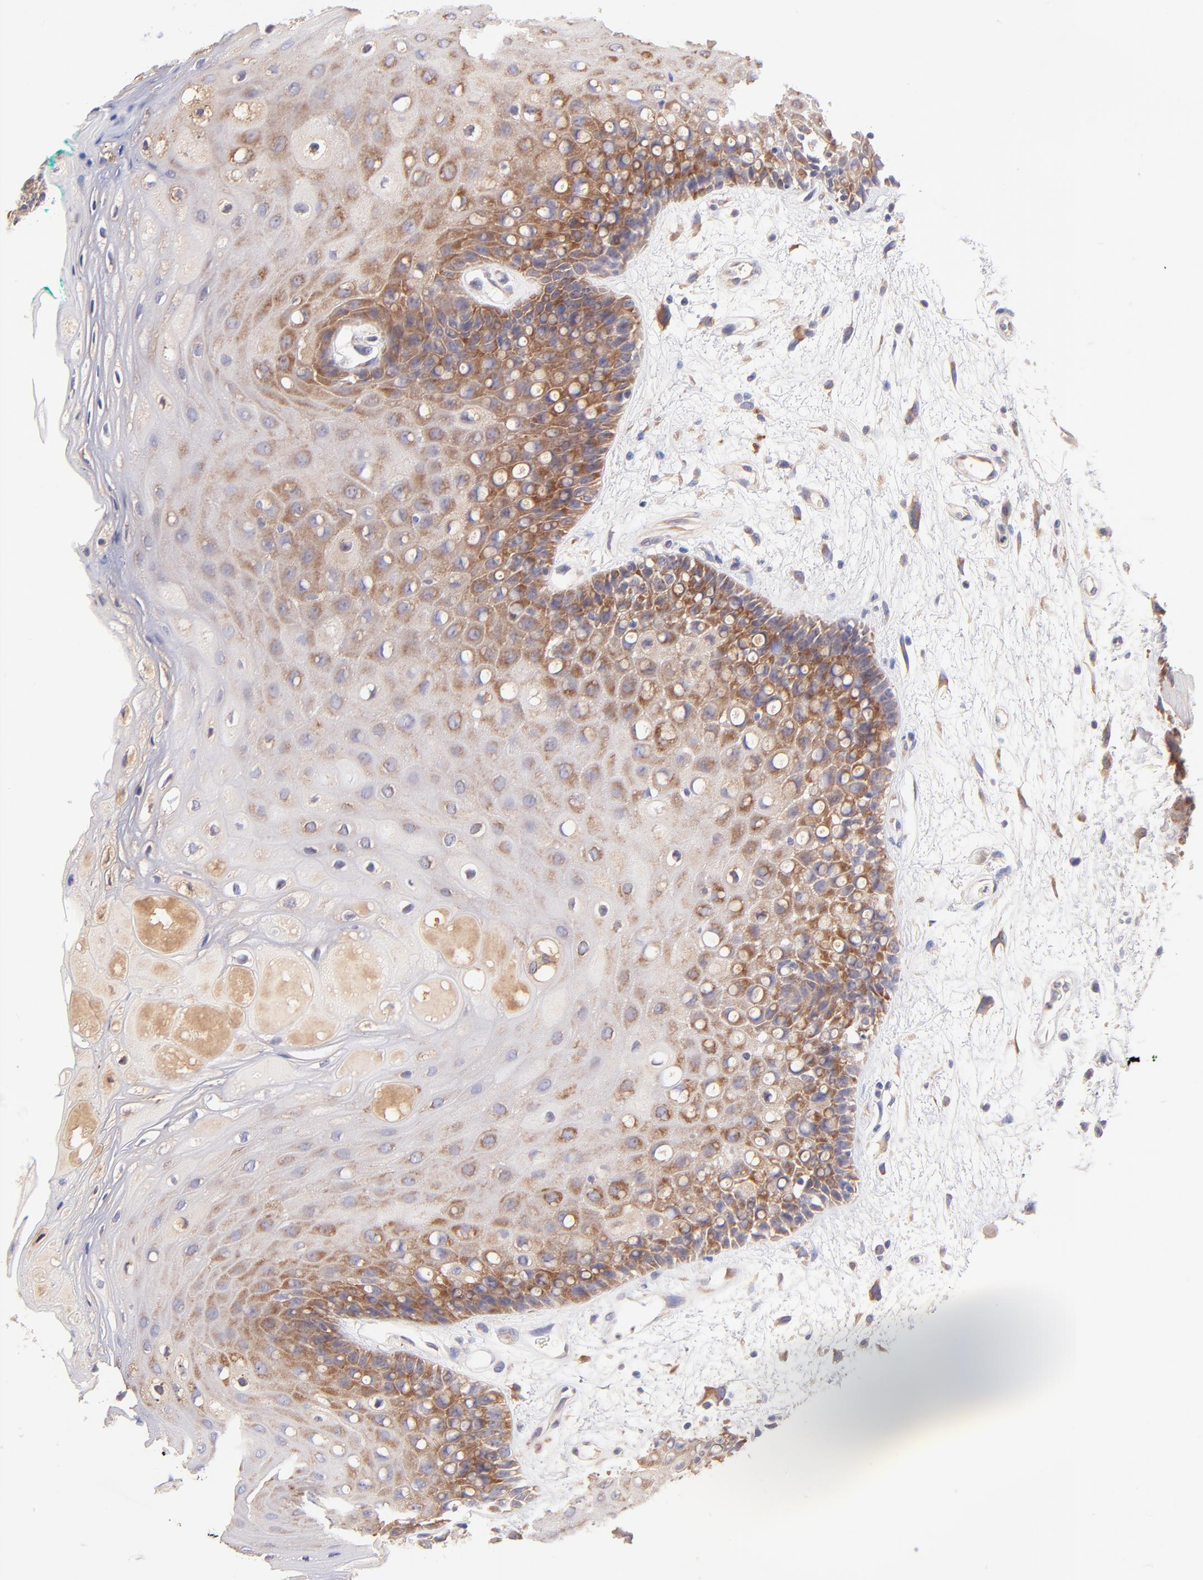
{"staining": {"intensity": "moderate", "quantity": "25%-75%", "location": "cytoplasmic/membranous"}, "tissue": "oral mucosa", "cell_type": "Squamous epithelial cells", "image_type": "normal", "snomed": [{"axis": "morphology", "description": "Normal tissue, NOS"}, {"axis": "morphology", "description": "Squamous cell carcinoma, NOS"}, {"axis": "topography", "description": "Skeletal muscle"}, {"axis": "topography", "description": "Oral tissue"}, {"axis": "topography", "description": "Head-Neck"}], "caption": "Squamous epithelial cells reveal medium levels of moderate cytoplasmic/membranous positivity in about 25%-75% of cells in benign human oral mucosa. Immunohistochemistry (ihc) stains the protein of interest in brown and the nuclei are stained blue.", "gene": "RPL11", "patient": {"sex": "female", "age": 84}}